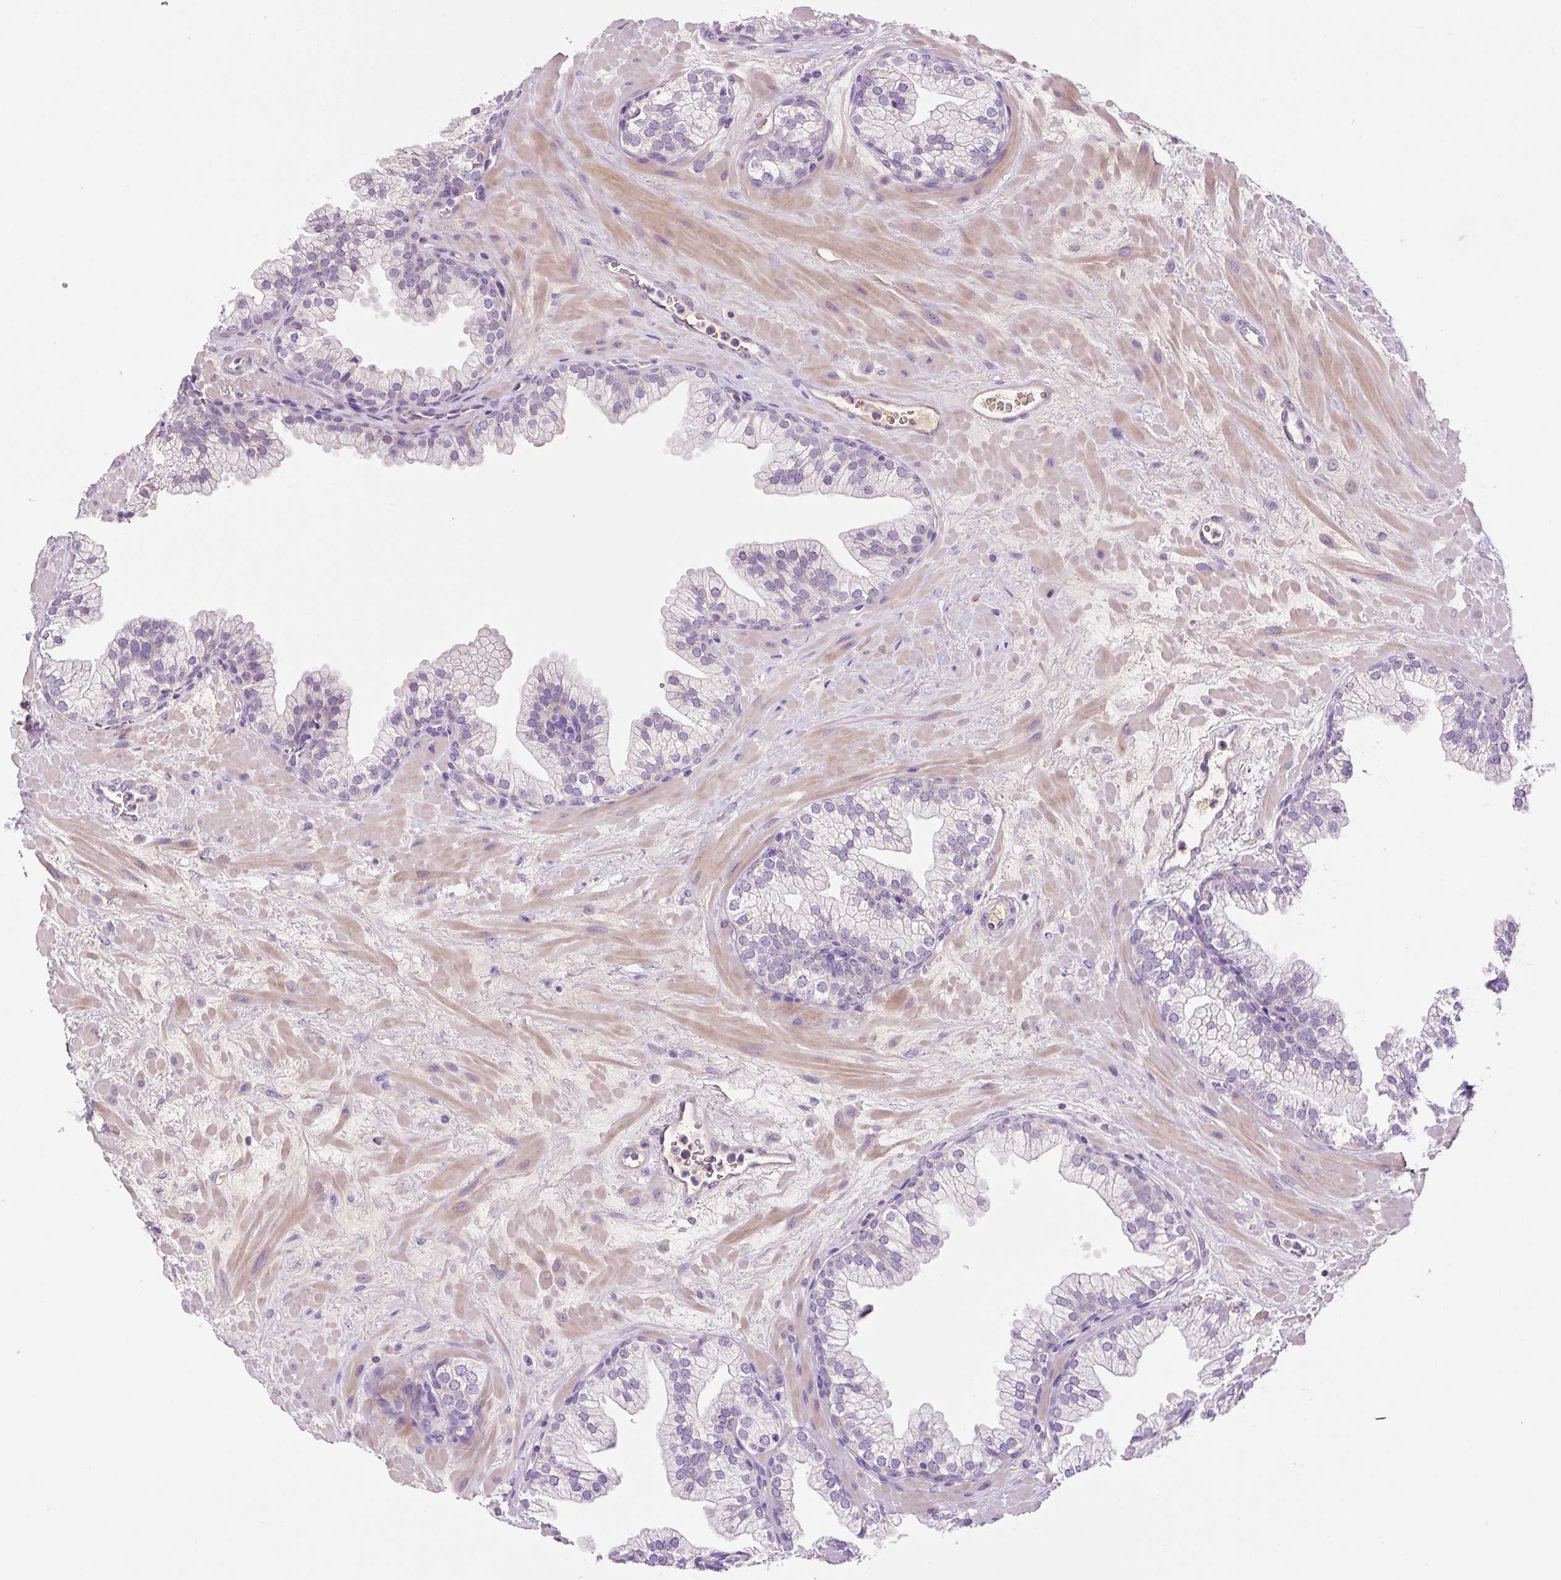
{"staining": {"intensity": "negative", "quantity": "none", "location": "none"}, "tissue": "prostate", "cell_type": "Glandular cells", "image_type": "normal", "snomed": [{"axis": "morphology", "description": "Normal tissue, NOS"}, {"axis": "topography", "description": "Prostate"}, {"axis": "topography", "description": "Peripheral nerve tissue"}], "caption": "This histopathology image is of benign prostate stained with IHC to label a protein in brown with the nuclei are counter-stained blue. There is no expression in glandular cells. (Immunohistochemistry (ihc), brightfield microscopy, high magnification).", "gene": "DPPA4", "patient": {"sex": "male", "age": 61}}